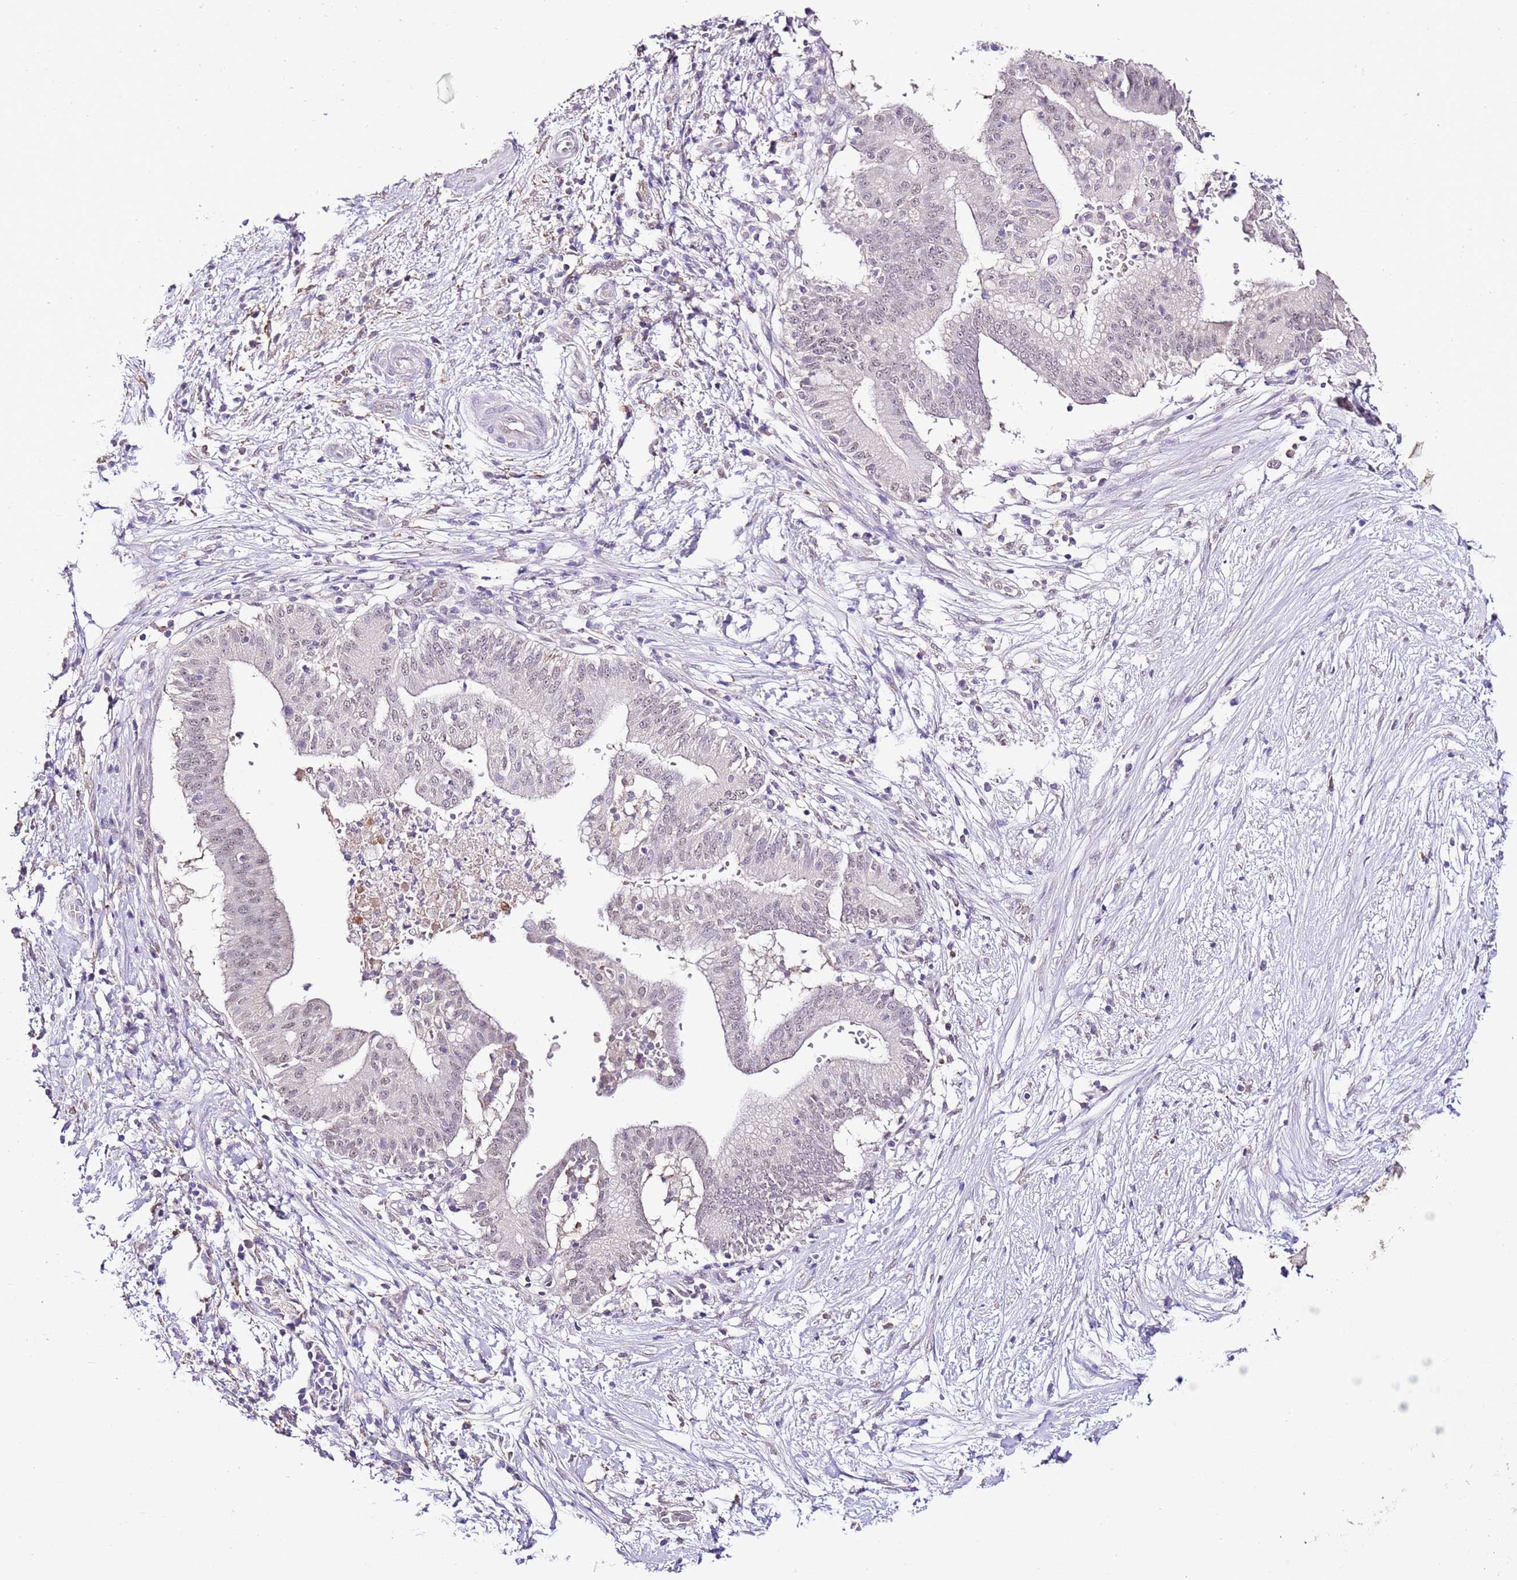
{"staining": {"intensity": "weak", "quantity": "25%-75%", "location": "nuclear"}, "tissue": "pancreatic cancer", "cell_type": "Tumor cells", "image_type": "cancer", "snomed": [{"axis": "morphology", "description": "Adenocarcinoma, NOS"}, {"axis": "topography", "description": "Pancreas"}], "caption": "High-magnification brightfield microscopy of pancreatic cancer (adenocarcinoma) stained with DAB (brown) and counterstained with hematoxylin (blue). tumor cells exhibit weak nuclear expression is seen in about25%-75% of cells.", "gene": "IZUMO4", "patient": {"sex": "male", "age": 68}}